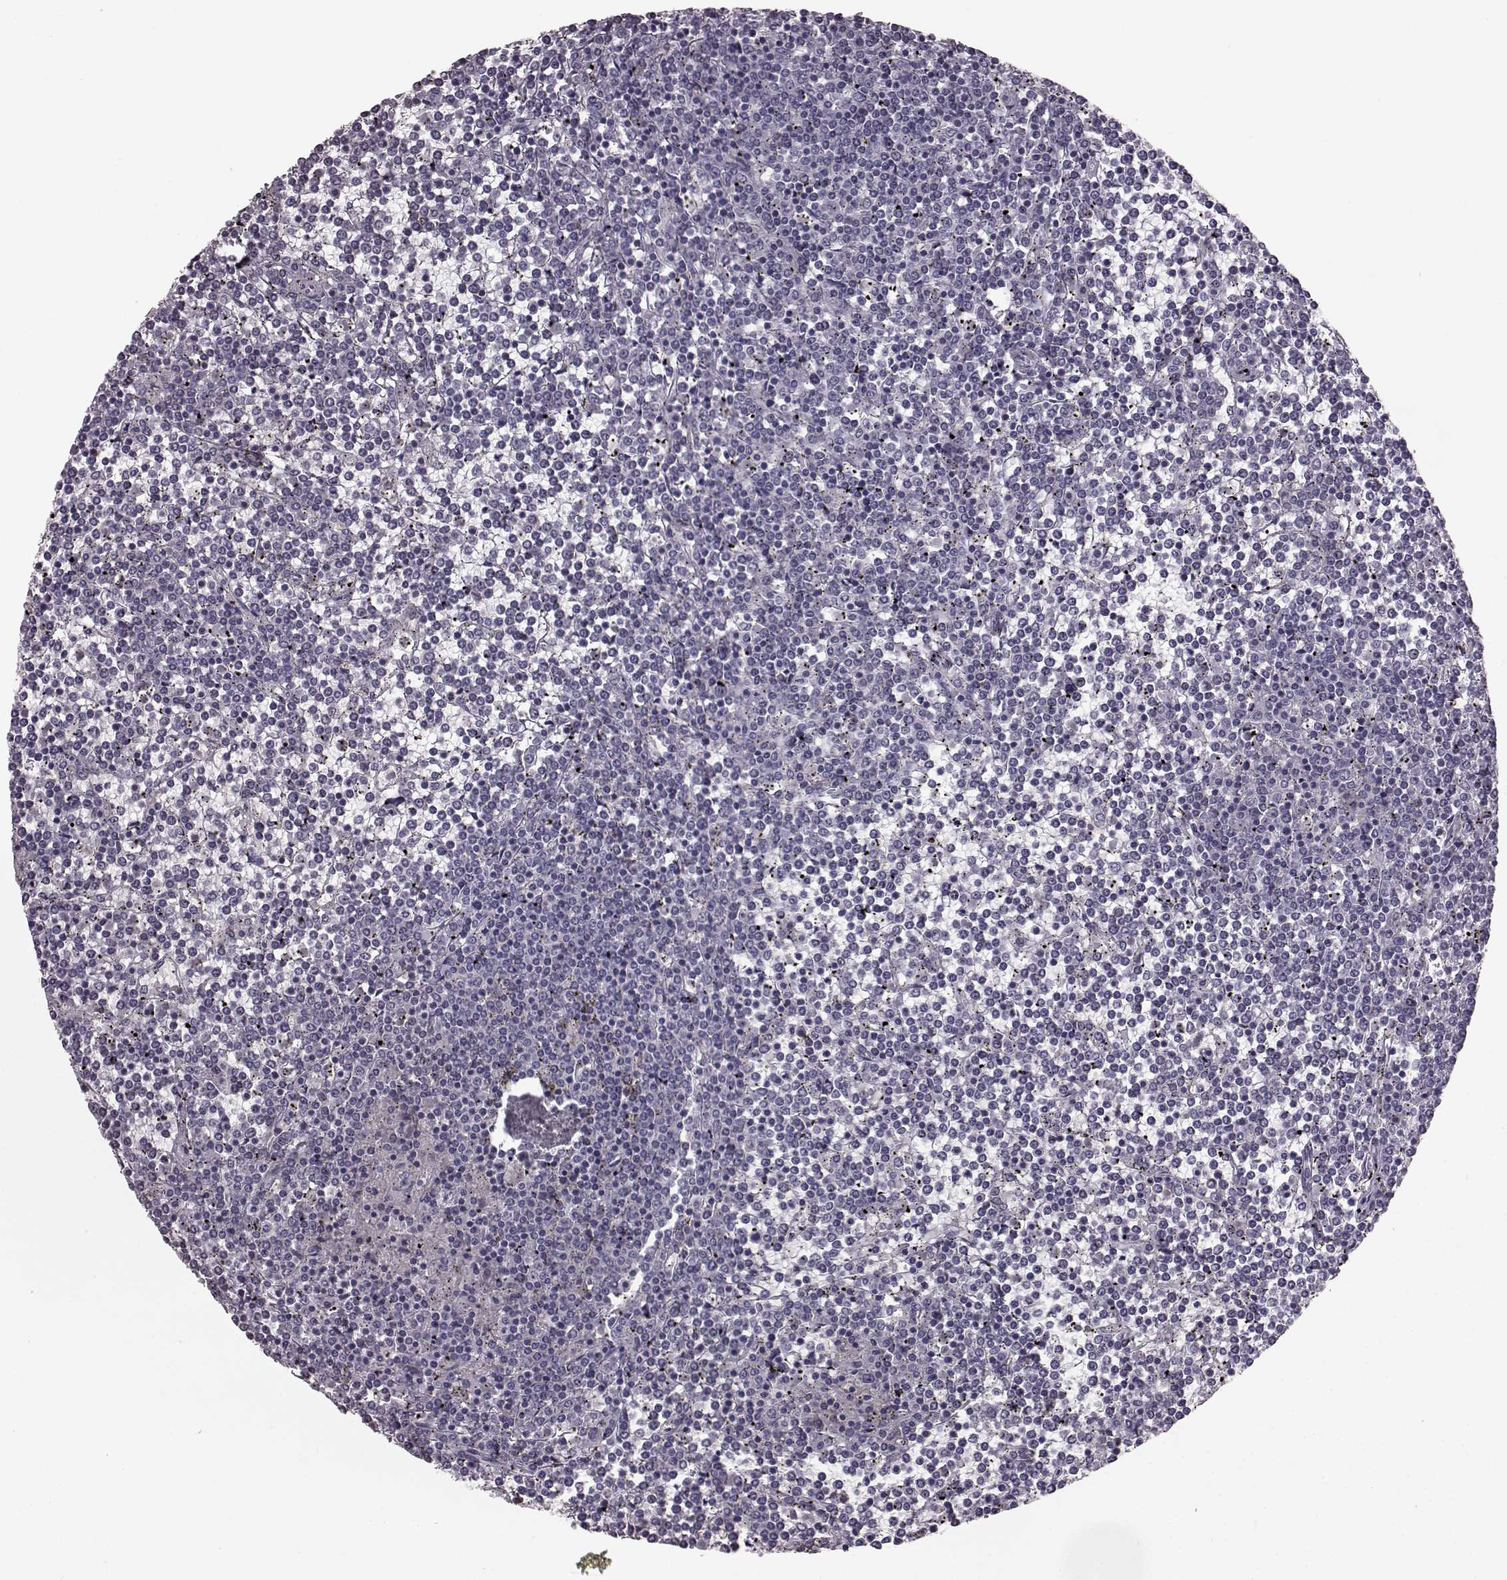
{"staining": {"intensity": "negative", "quantity": "none", "location": "none"}, "tissue": "lymphoma", "cell_type": "Tumor cells", "image_type": "cancer", "snomed": [{"axis": "morphology", "description": "Malignant lymphoma, non-Hodgkin's type, Low grade"}, {"axis": "topography", "description": "Spleen"}], "caption": "An immunohistochemistry histopathology image of lymphoma is shown. There is no staining in tumor cells of lymphoma.", "gene": "TSKS", "patient": {"sex": "female", "age": 19}}